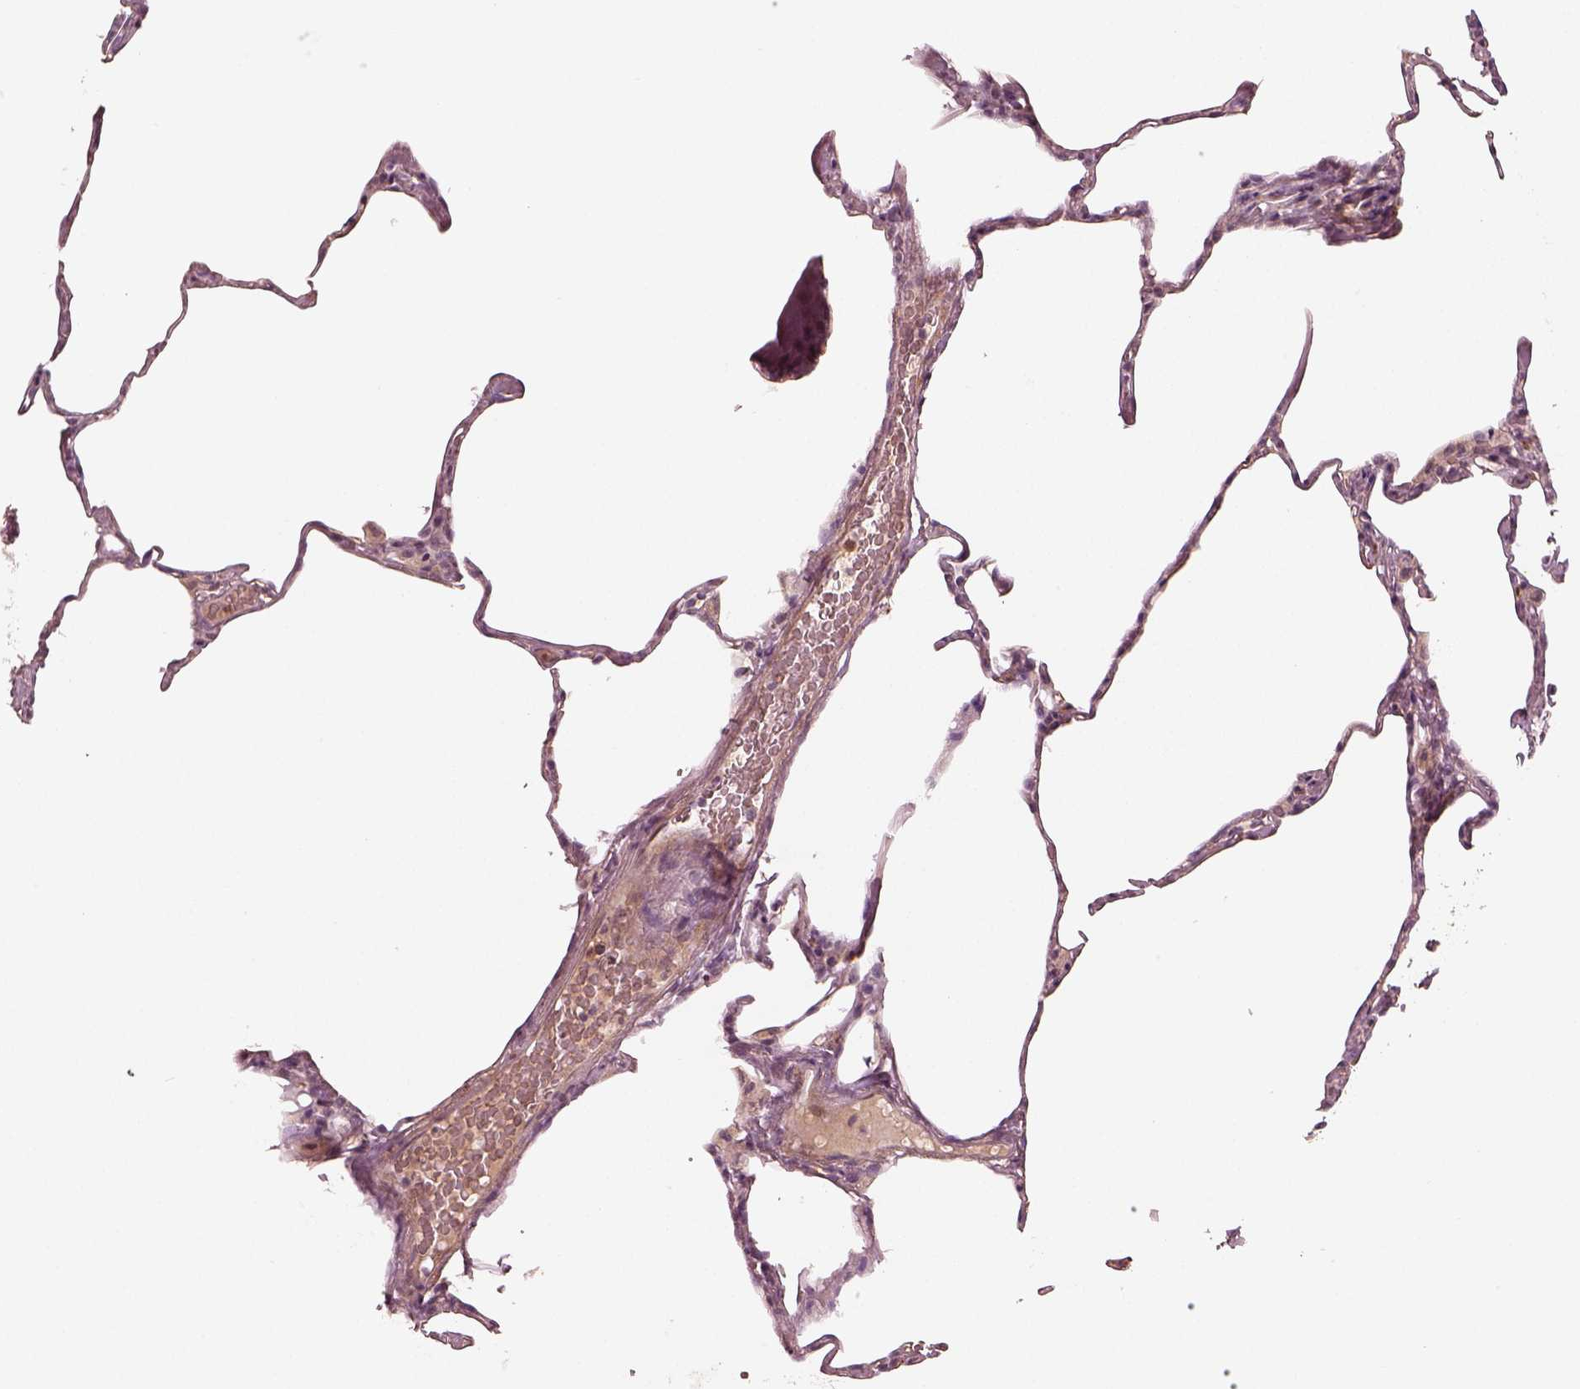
{"staining": {"intensity": "negative", "quantity": "none", "location": "none"}, "tissue": "lung", "cell_type": "Alveolar cells", "image_type": "normal", "snomed": [{"axis": "morphology", "description": "Normal tissue, NOS"}, {"axis": "topography", "description": "Lung"}], "caption": "This is an immunohistochemistry (IHC) micrograph of normal human lung. There is no expression in alveolar cells.", "gene": "MADCAM1", "patient": {"sex": "male", "age": 65}}